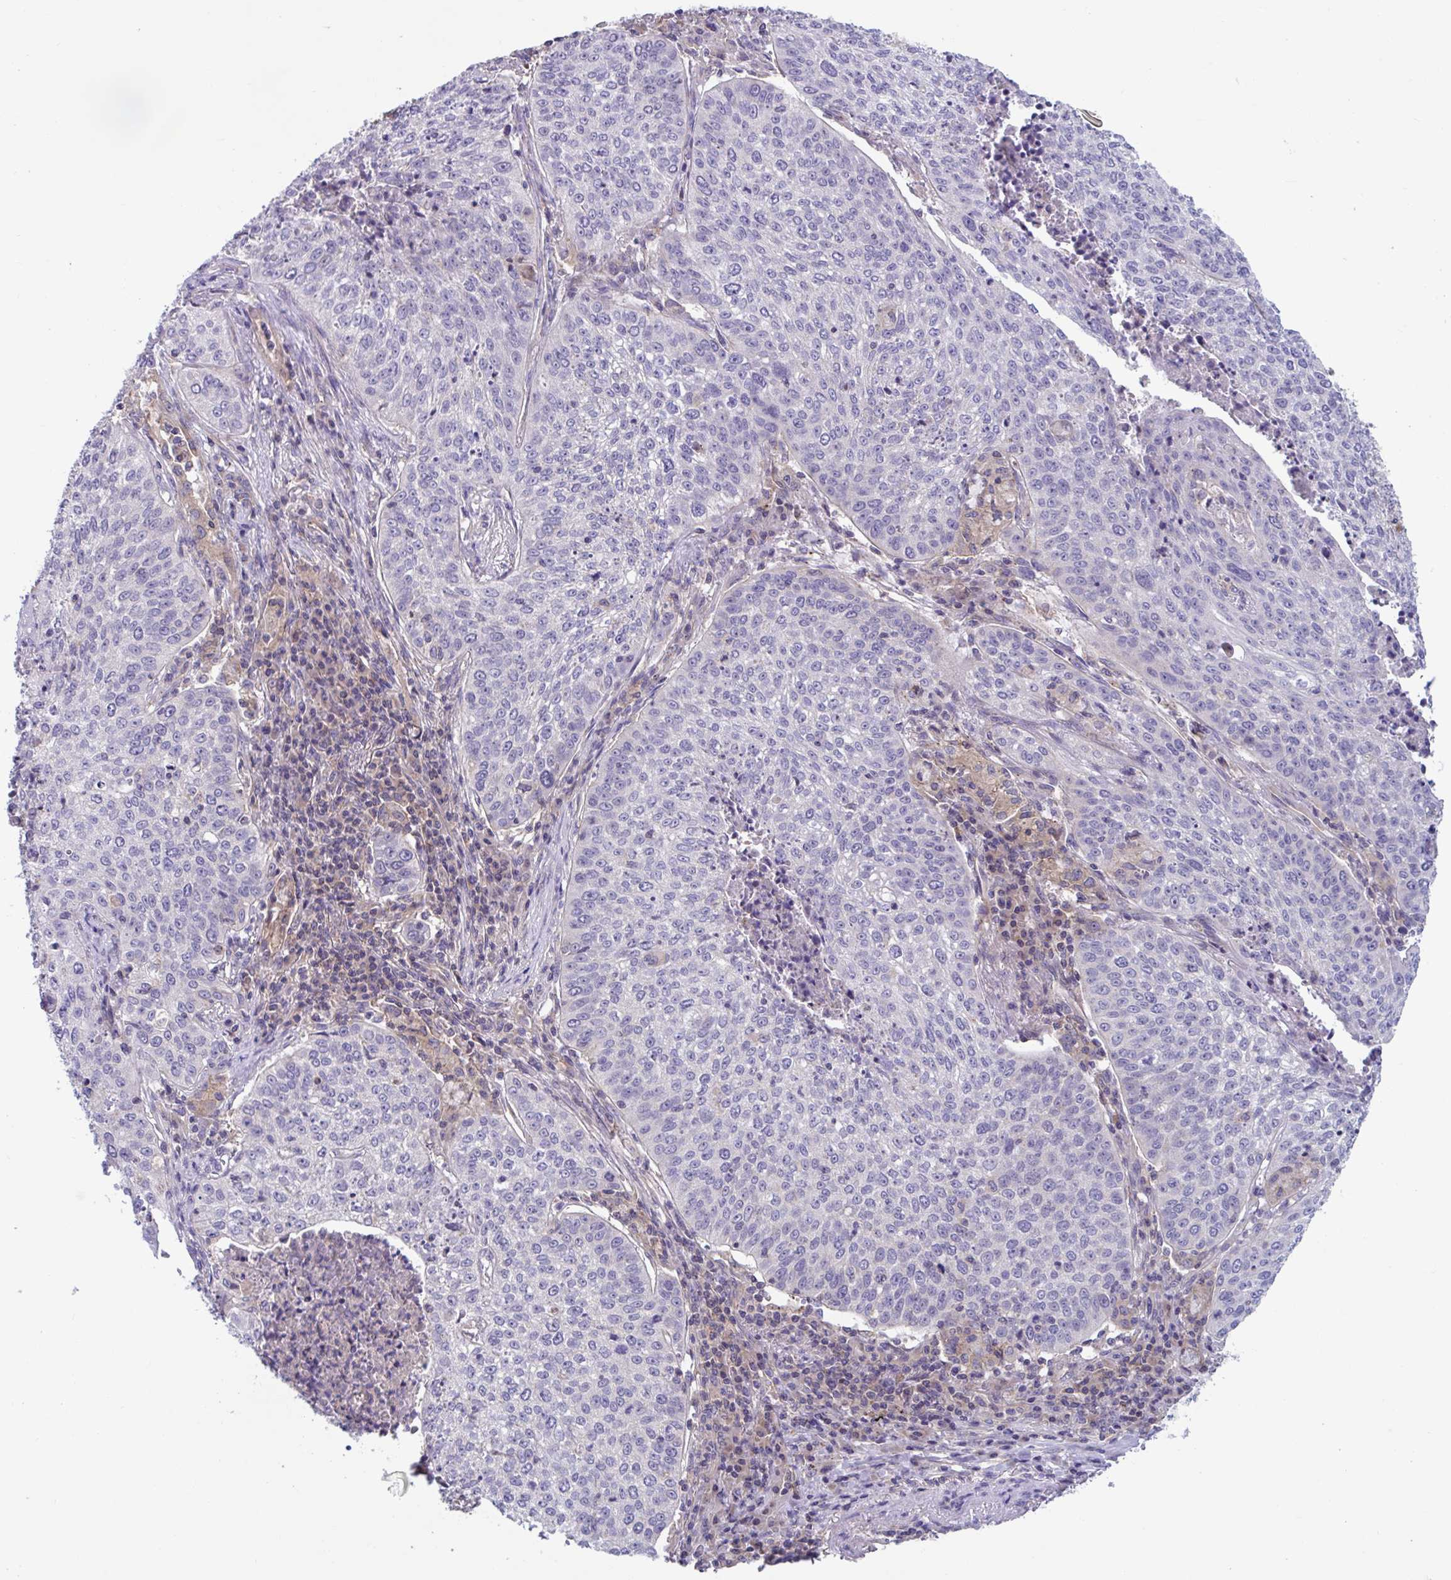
{"staining": {"intensity": "weak", "quantity": "<25%", "location": "cytoplasmic/membranous"}, "tissue": "lung cancer", "cell_type": "Tumor cells", "image_type": "cancer", "snomed": [{"axis": "morphology", "description": "Squamous cell carcinoma, NOS"}, {"axis": "topography", "description": "Lung"}], "caption": "DAB immunohistochemical staining of lung cancer (squamous cell carcinoma) shows no significant expression in tumor cells.", "gene": "IST1", "patient": {"sex": "male", "age": 63}}